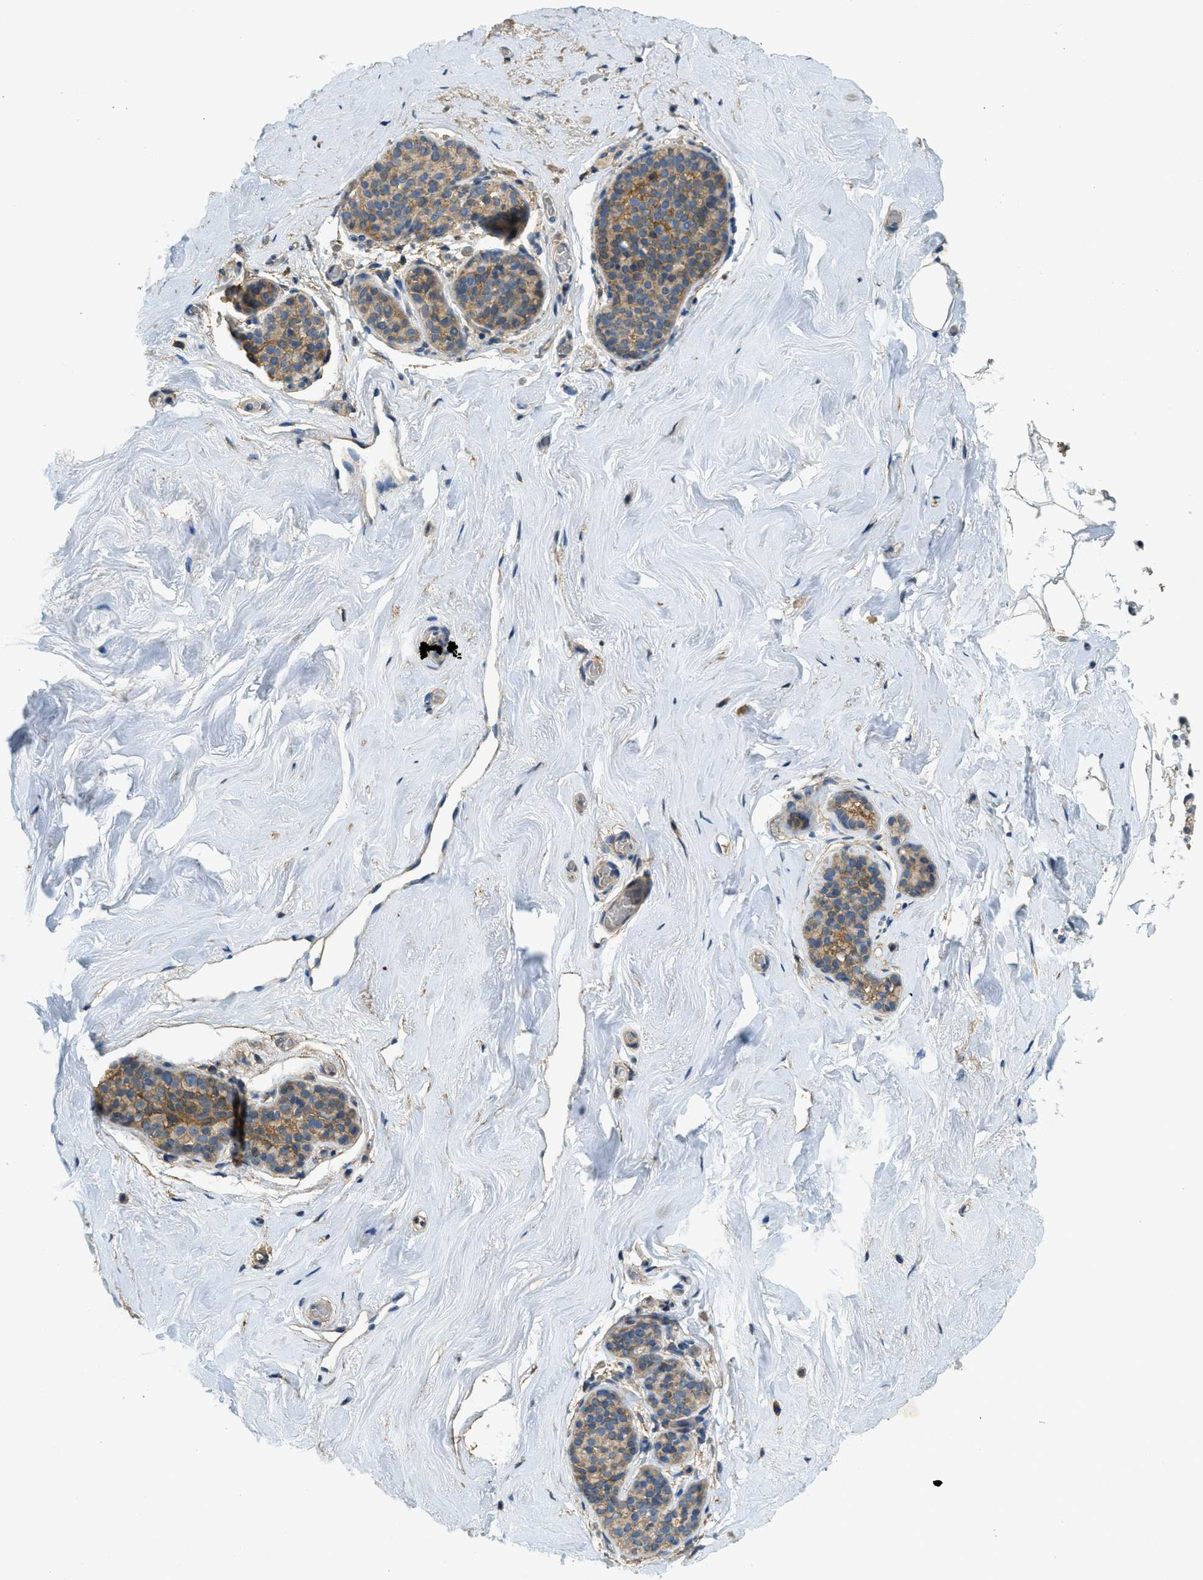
{"staining": {"intensity": "moderate", "quantity": ">75%", "location": "cytoplasmic/membranous"}, "tissue": "breast", "cell_type": "Adipocytes", "image_type": "normal", "snomed": [{"axis": "morphology", "description": "Normal tissue, NOS"}, {"axis": "topography", "description": "Breast"}], "caption": "Immunohistochemistry (IHC) image of normal breast stained for a protein (brown), which shows medium levels of moderate cytoplasmic/membranous expression in approximately >75% of adipocytes.", "gene": "CD276", "patient": {"sex": "female", "age": 75}}